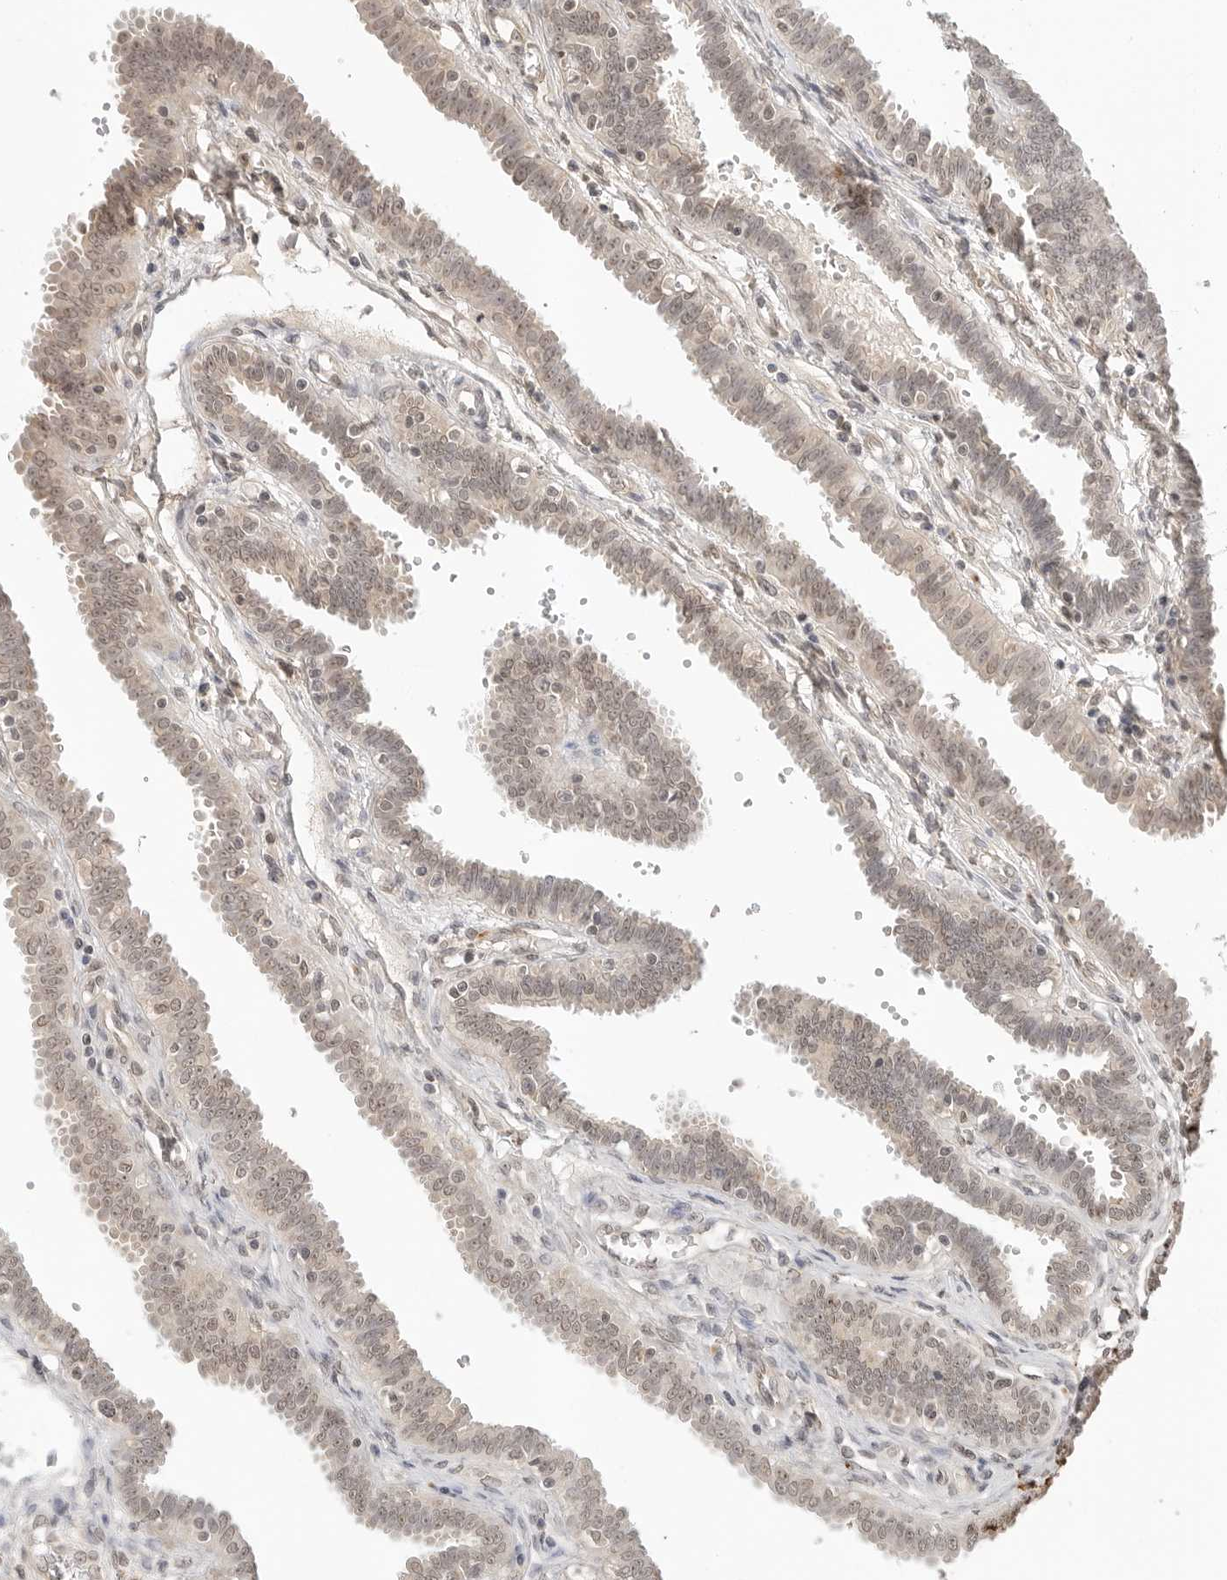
{"staining": {"intensity": "negative", "quantity": "none", "location": "none"}, "tissue": "fallopian tube", "cell_type": "Glandular cells", "image_type": "normal", "snomed": [{"axis": "morphology", "description": "Normal tissue, NOS"}, {"axis": "topography", "description": "Fallopian tube"}], "caption": "Immunohistochemistry micrograph of normal fallopian tube: human fallopian tube stained with DAB exhibits no significant protein staining in glandular cells. (Stains: DAB IHC with hematoxylin counter stain, Microscopy: brightfield microscopy at high magnification).", "gene": "IL24", "patient": {"sex": "female", "age": 32}}